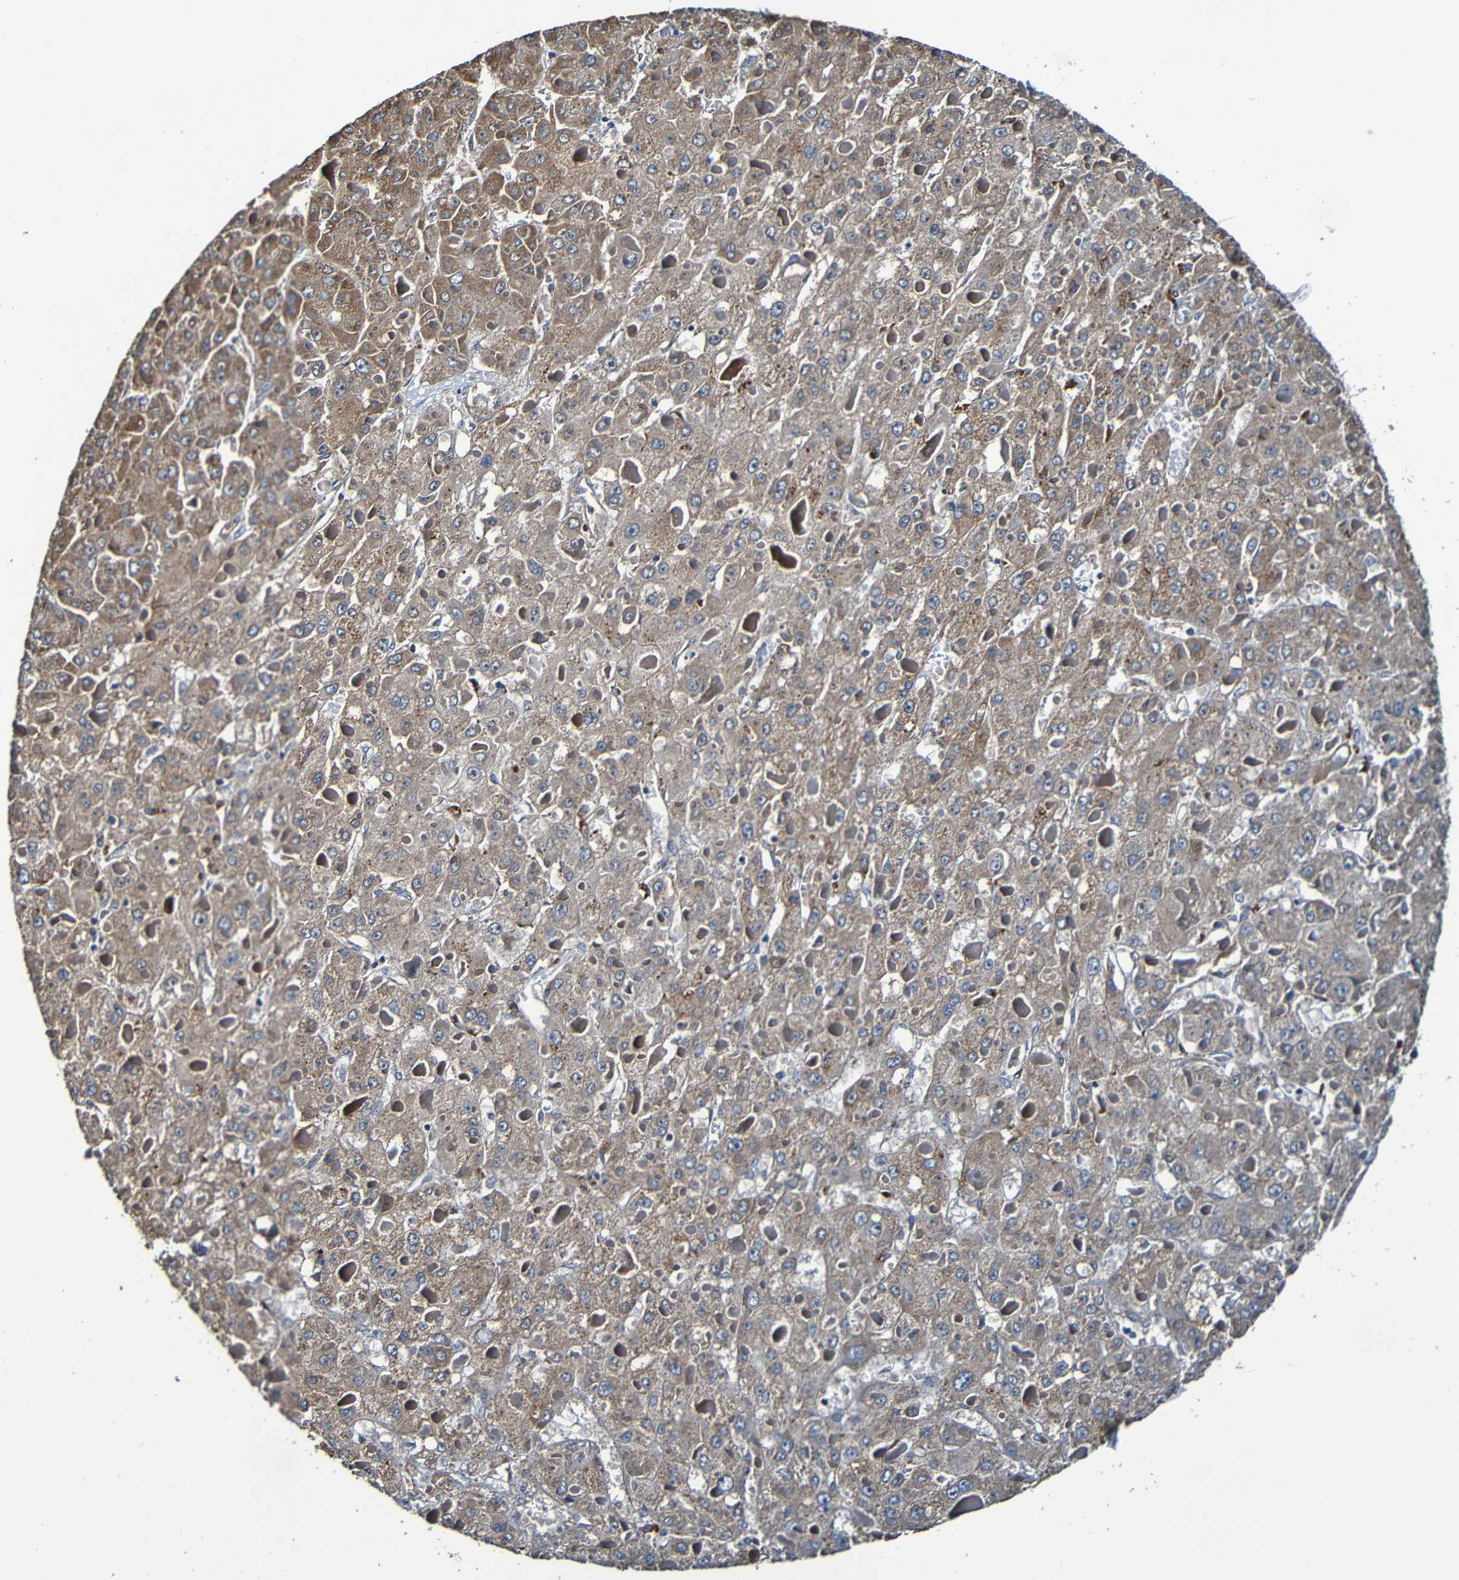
{"staining": {"intensity": "moderate", "quantity": ">75%", "location": "cytoplasmic/membranous"}, "tissue": "liver cancer", "cell_type": "Tumor cells", "image_type": "cancer", "snomed": [{"axis": "morphology", "description": "Carcinoma, Hepatocellular, NOS"}, {"axis": "topography", "description": "Liver"}], "caption": "DAB (3,3'-diaminobenzidine) immunohistochemical staining of liver cancer reveals moderate cytoplasmic/membranous protein expression in approximately >75% of tumor cells. (DAB IHC, brown staining for protein, blue staining for nuclei).", "gene": "ADAM15", "patient": {"sex": "female", "age": 73}}